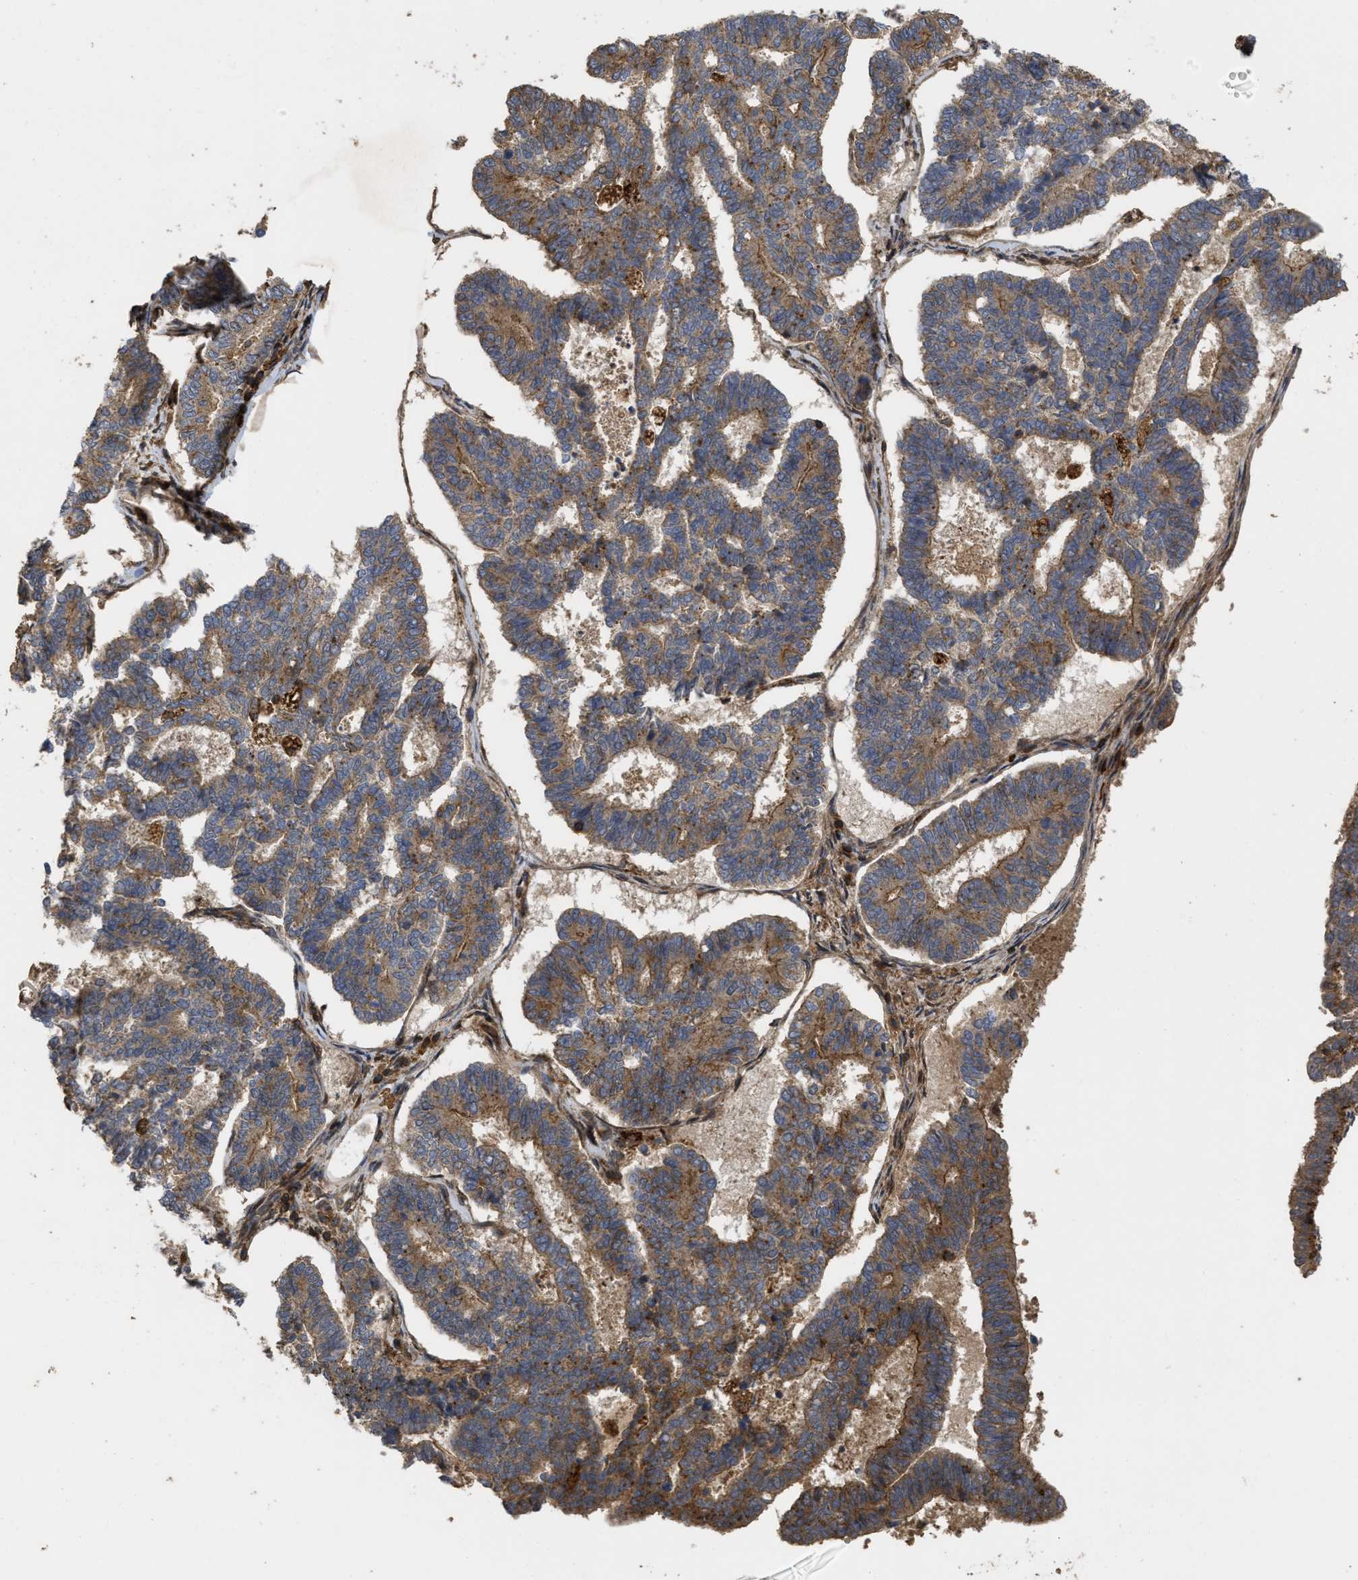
{"staining": {"intensity": "moderate", "quantity": ">75%", "location": "cytoplasmic/membranous"}, "tissue": "endometrial cancer", "cell_type": "Tumor cells", "image_type": "cancer", "snomed": [{"axis": "morphology", "description": "Adenocarcinoma, NOS"}, {"axis": "topography", "description": "Endometrium"}], "caption": "A brown stain highlights moderate cytoplasmic/membranous staining of a protein in endometrial cancer (adenocarcinoma) tumor cells.", "gene": "CBR3", "patient": {"sex": "female", "age": 70}}